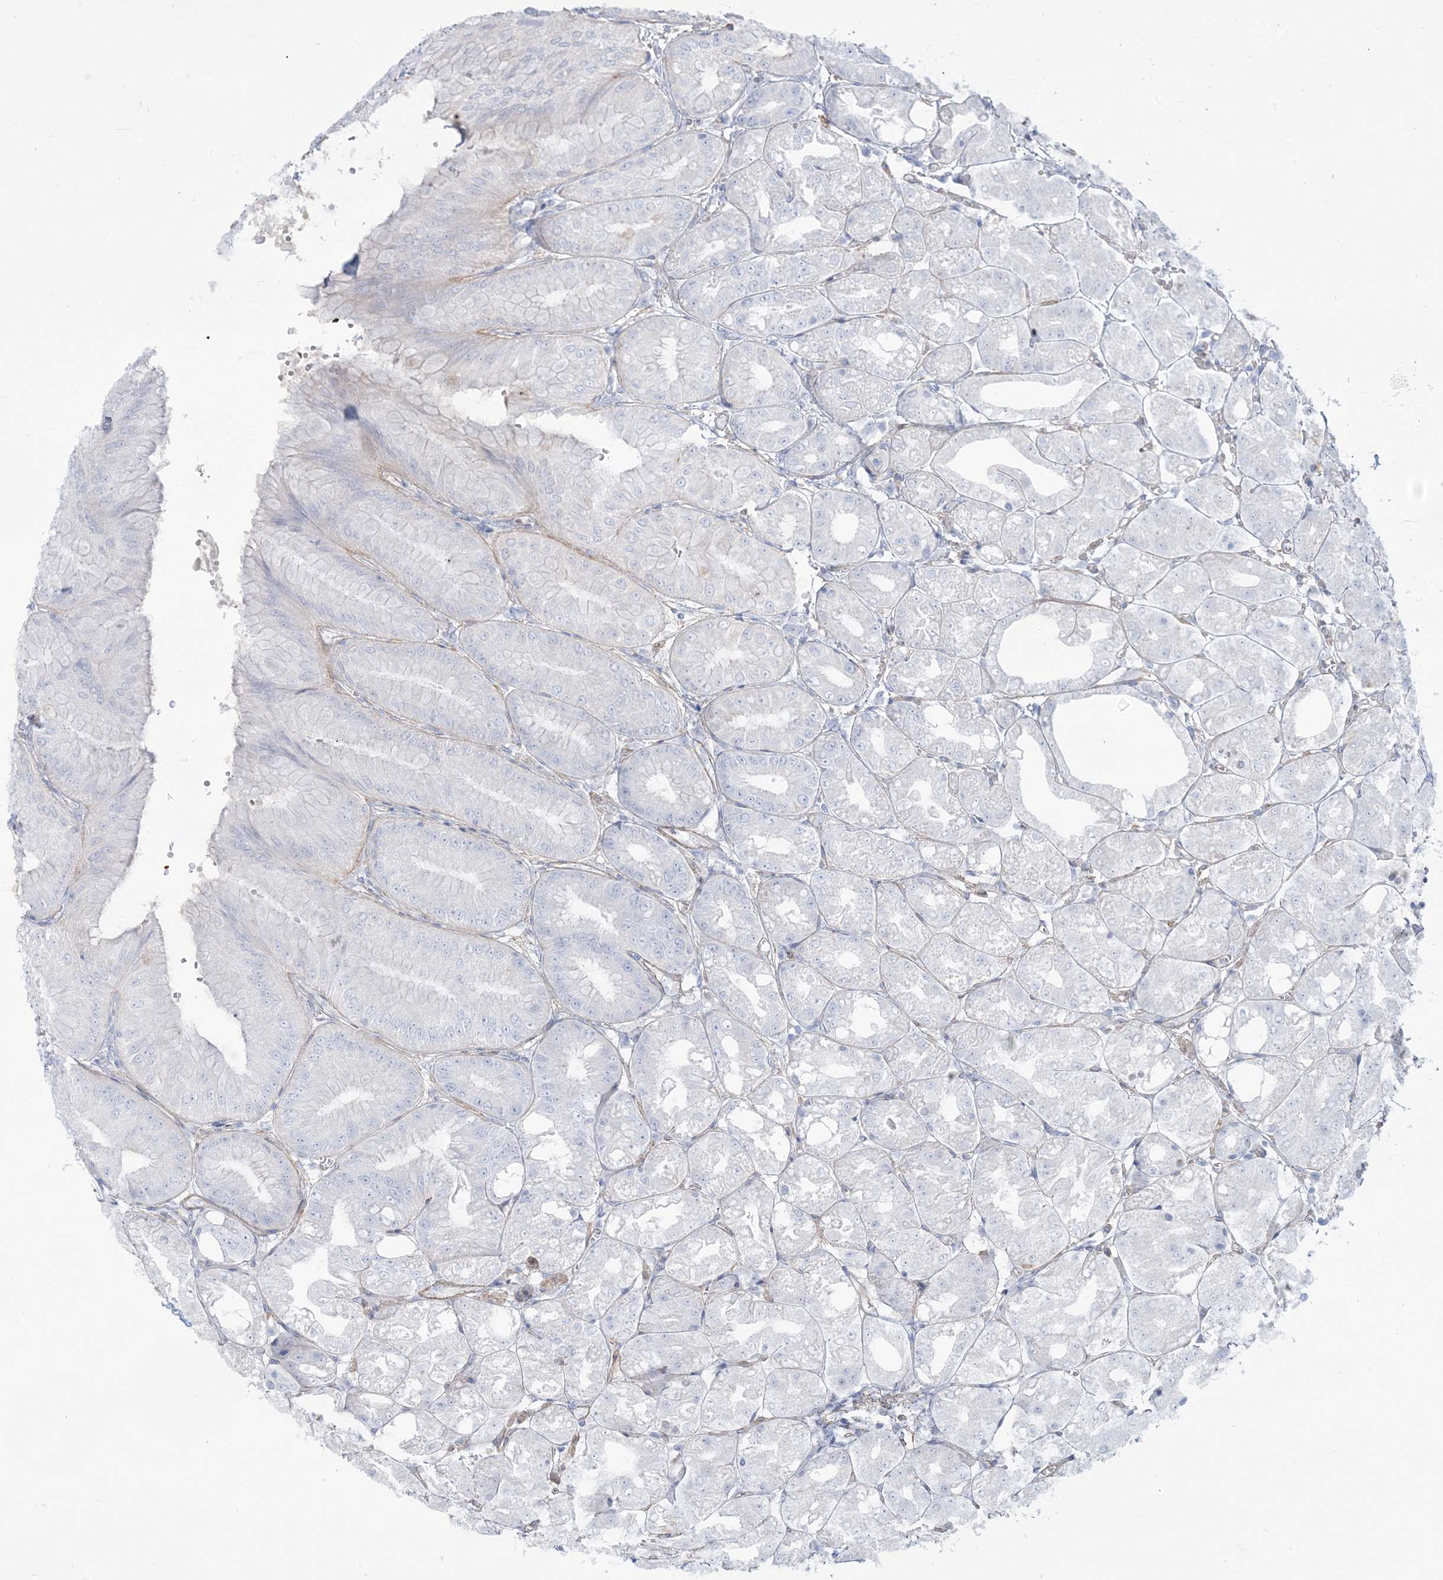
{"staining": {"intensity": "negative", "quantity": "none", "location": "none"}, "tissue": "stomach", "cell_type": "Glandular cells", "image_type": "normal", "snomed": [{"axis": "morphology", "description": "Normal tissue, NOS"}, {"axis": "topography", "description": "Stomach, lower"}], "caption": "Glandular cells show no significant staining in unremarkable stomach. Brightfield microscopy of IHC stained with DAB (3,3'-diaminobenzidine) (brown) and hematoxylin (blue), captured at high magnification.", "gene": "AGXT", "patient": {"sex": "male", "age": 71}}